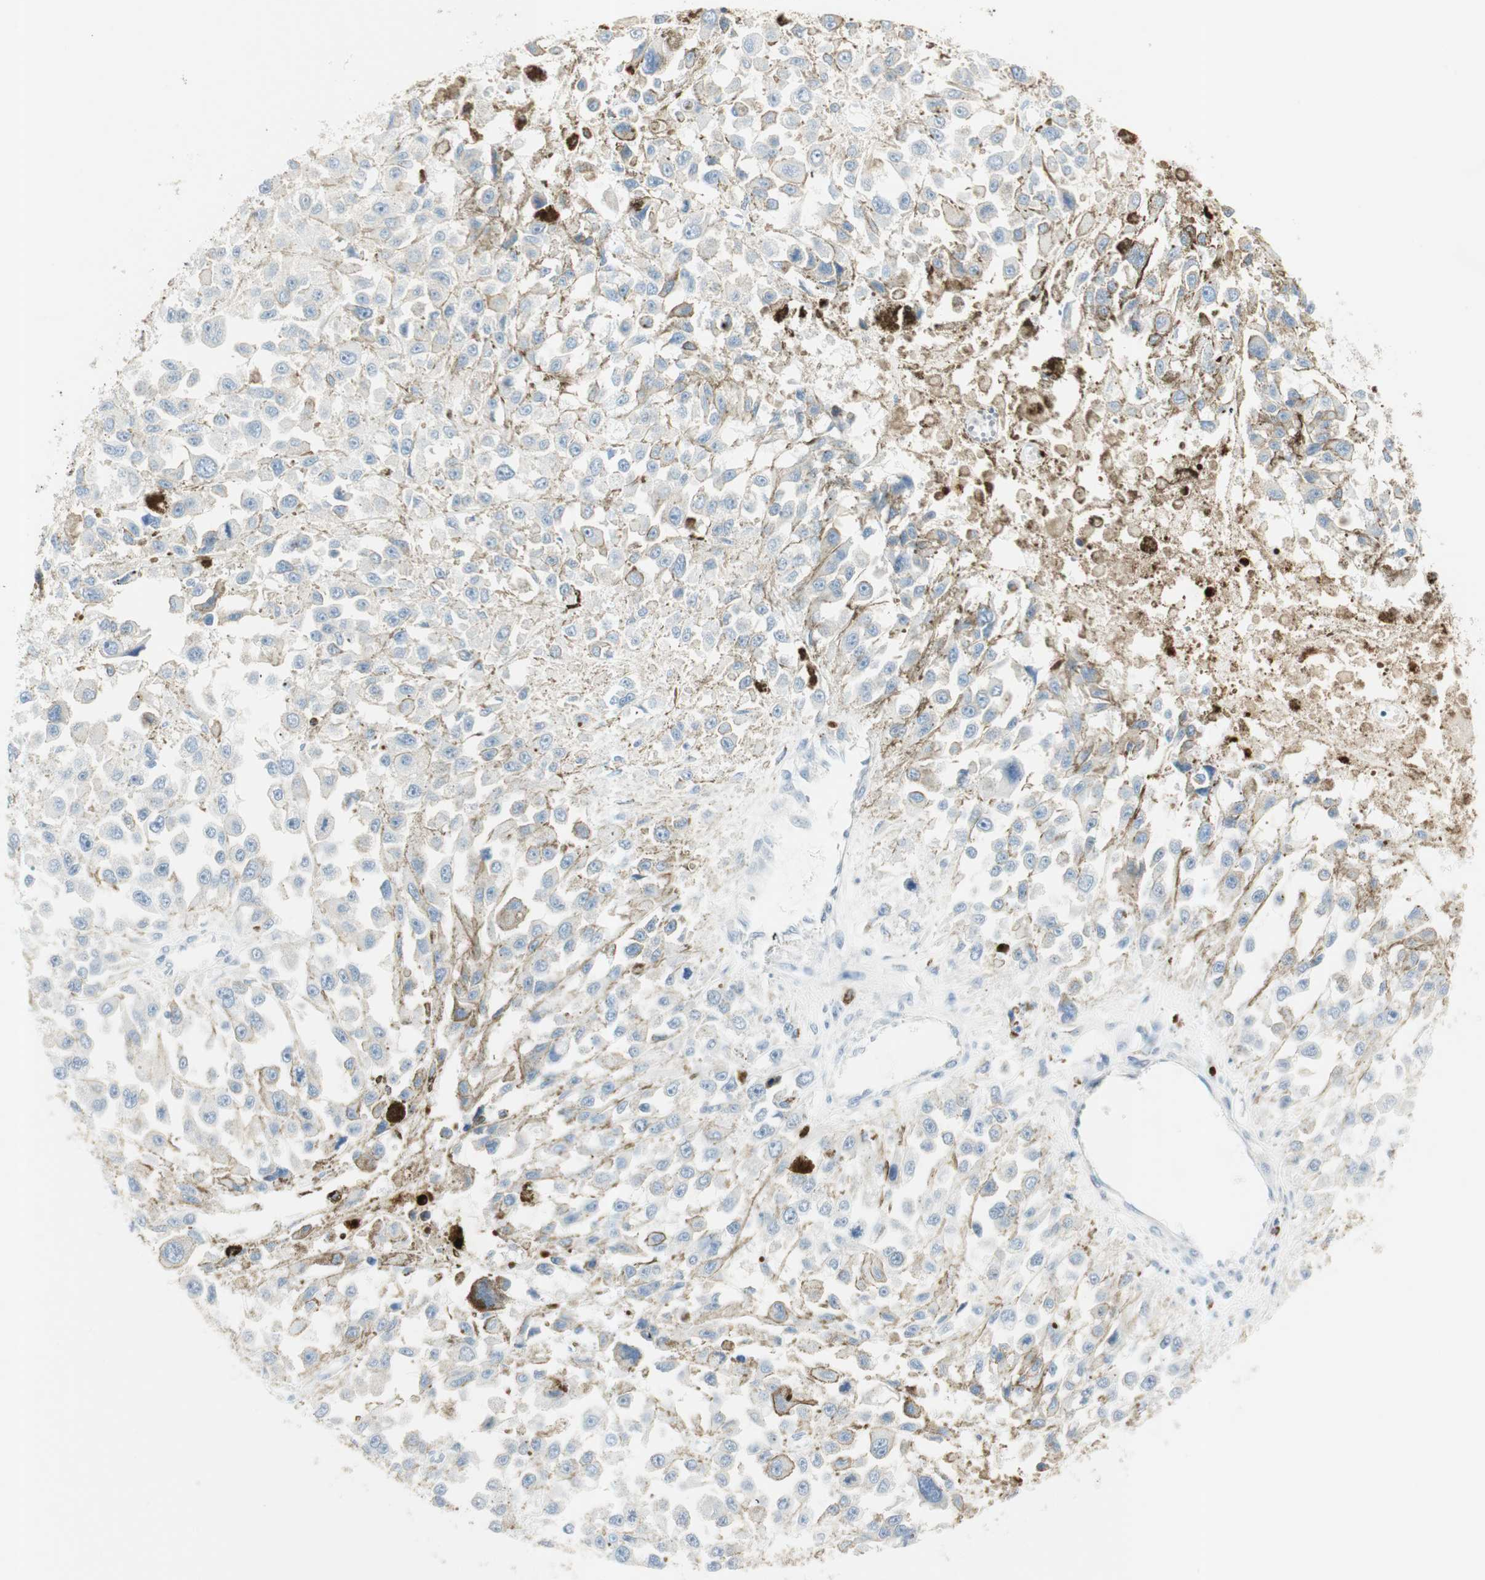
{"staining": {"intensity": "negative", "quantity": "none", "location": "none"}, "tissue": "melanoma", "cell_type": "Tumor cells", "image_type": "cancer", "snomed": [{"axis": "morphology", "description": "Malignant melanoma, Metastatic site"}, {"axis": "topography", "description": "Lymph node"}], "caption": "High power microscopy micrograph of an immunohistochemistry micrograph of melanoma, revealing no significant positivity in tumor cells.", "gene": "PRTN3", "patient": {"sex": "male", "age": 59}}